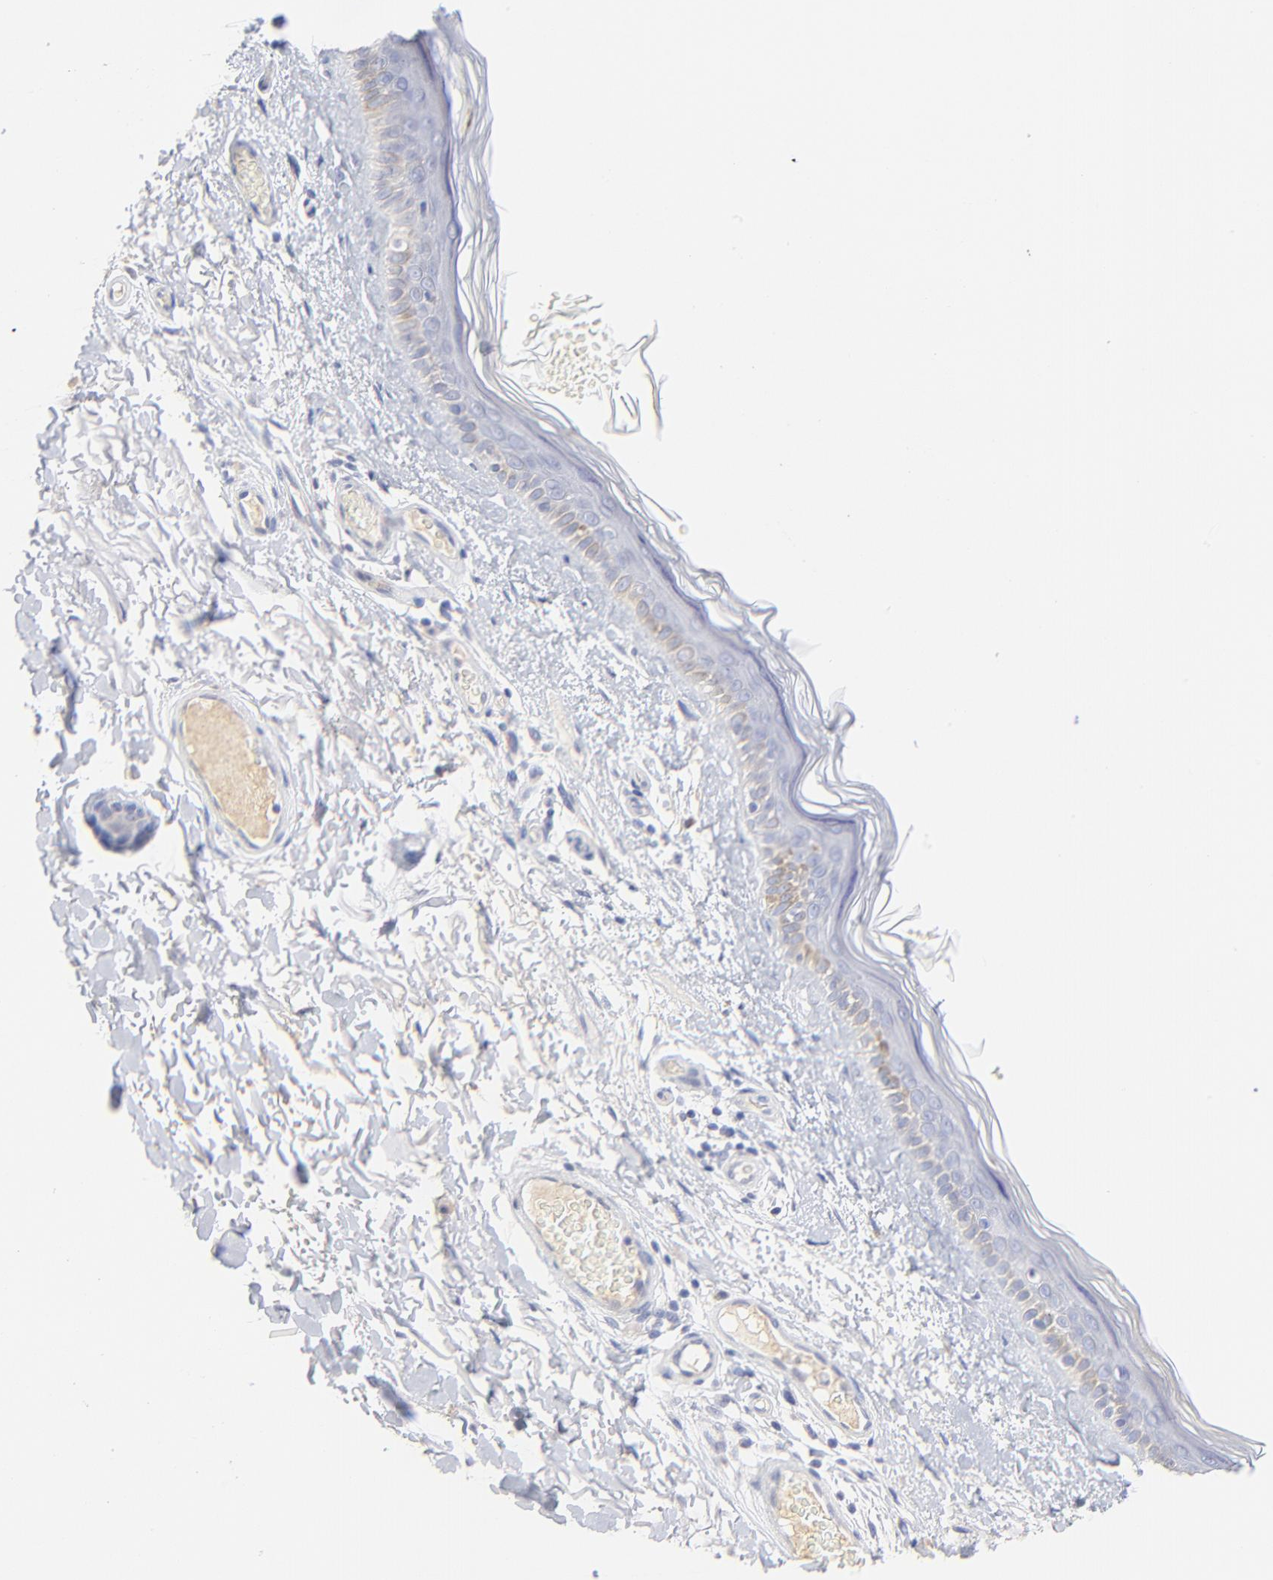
{"staining": {"intensity": "negative", "quantity": "none", "location": "none"}, "tissue": "skin", "cell_type": "Fibroblasts", "image_type": "normal", "snomed": [{"axis": "morphology", "description": "Normal tissue, NOS"}, {"axis": "topography", "description": "Skin"}], "caption": "Immunohistochemistry photomicrograph of normal human skin stained for a protein (brown), which reveals no expression in fibroblasts.", "gene": "SULT4A1", "patient": {"sex": "male", "age": 63}}